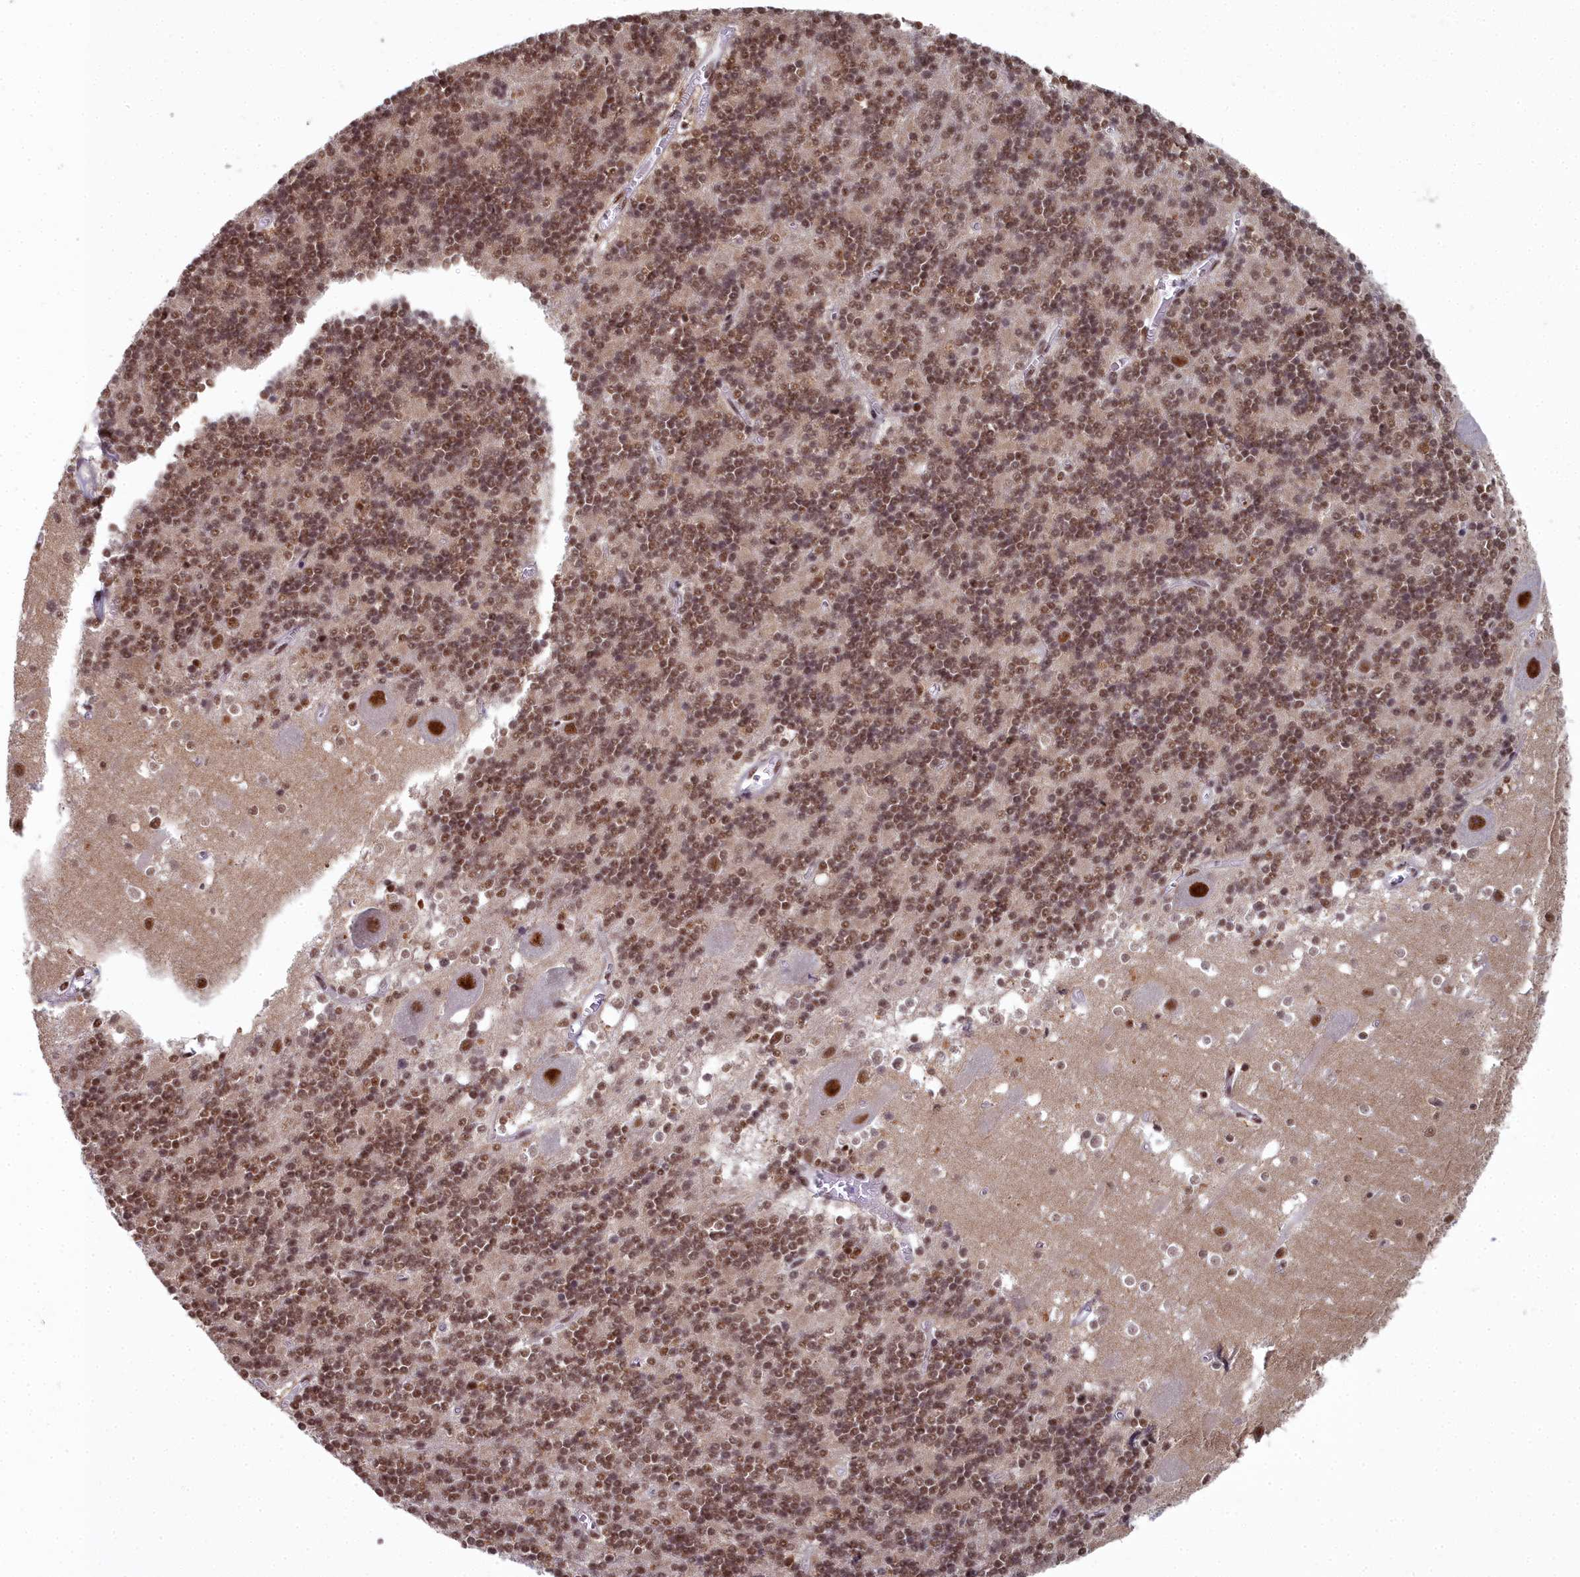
{"staining": {"intensity": "moderate", "quantity": ">75%", "location": "nuclear"}, "tissue": "cerebellum", "cell_type": "Cells in granular layer", "image_type": "normal", "snomed": [{"axis": "morphology", "description": "Normal tissue, NOS"}, {"axis": "topography", "description": "Cerebellum"}], "caption": "A micrograph showing moderate nuclear expression in about >75% of cells in granular layer in normal cerebellum, as visualized by brown immunohistochemical staining.", "gene": "SF3B3", "patient": {"sex": "male", "age": 54}}